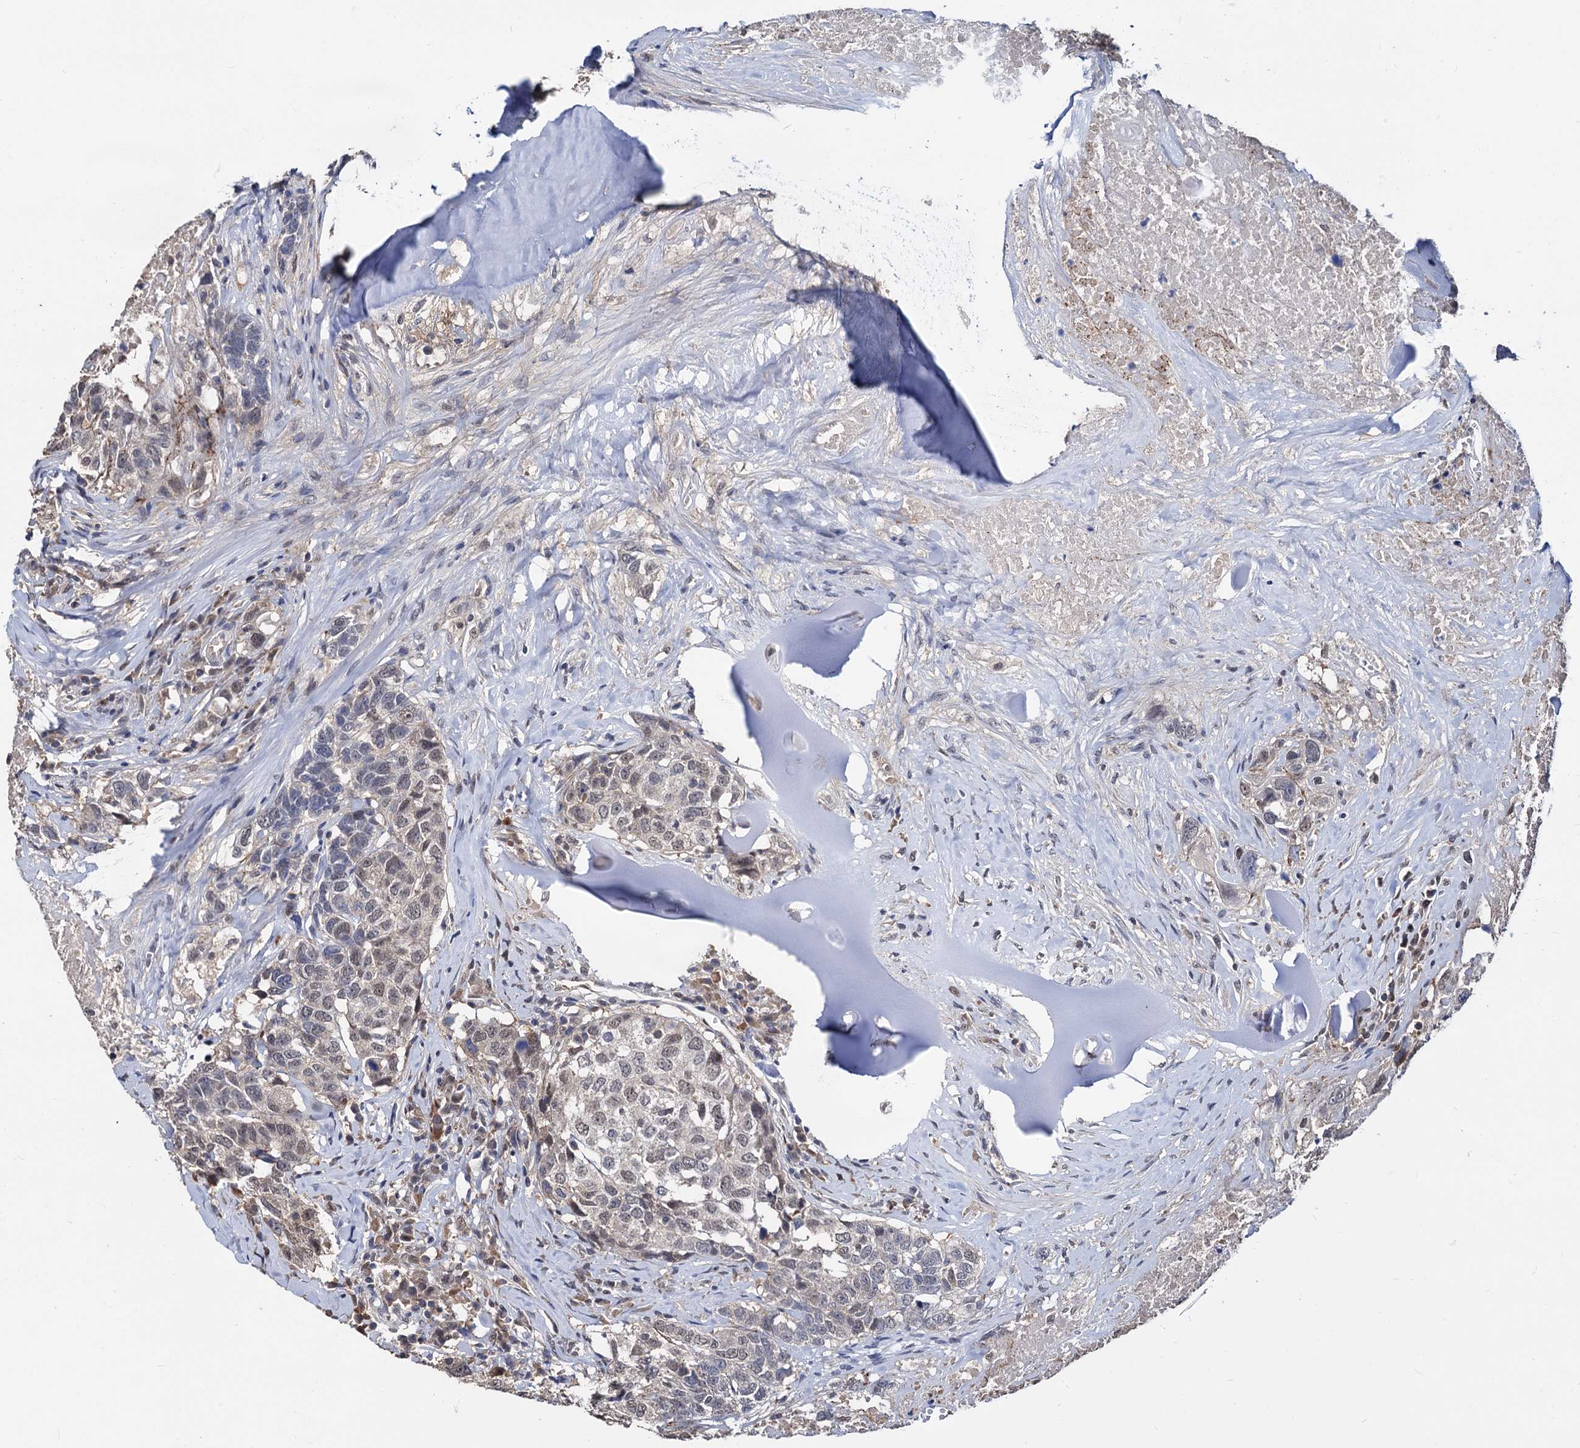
{"staining": {"intensity": "weak", "quantity": ">75%", "location": "nuclear"}, "tissue": "head and neck cancer", "cell_type": "Tumor cells", "image_type": "cancer", "snomed": [{"axis": "morphology", "description": "Squamous cell carcinoma, NOS"}, {"axis": "topography", "description": "Head-Neck"}], "caption": "Tumor cells display low levels of weak nuclear expression in about >75% of cells in human head and neck cancer. The staining was performed using DAB, with brown indicating positive protein expression. Nuclei are stained blue with hematoxylin.", "gene": "PSMD4", "patient": {"sex": "male", "age": 66}}